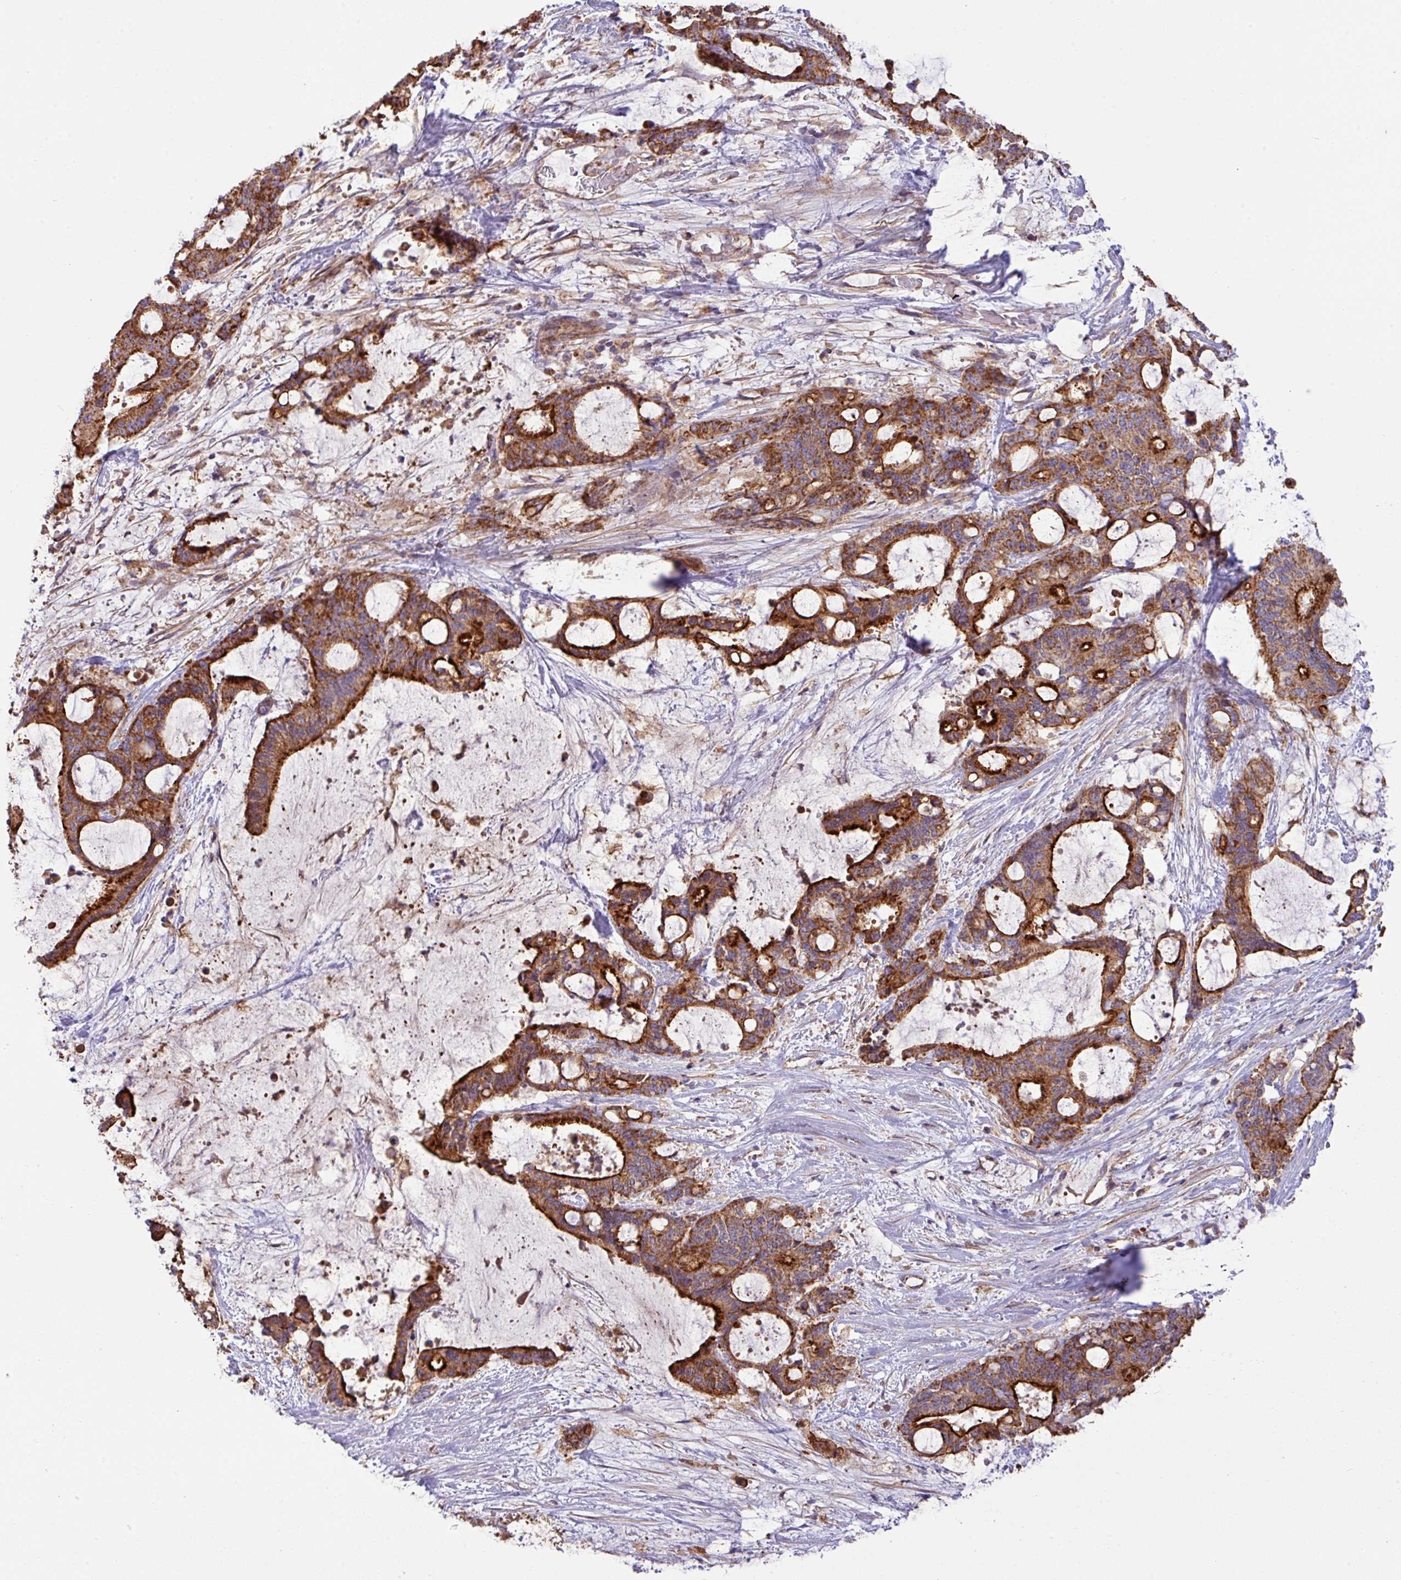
{"staining": {"intensity": "strong", "quantity": ">75%", "location": "cytoplasmic/membranous"}, "tissue": "liver cancer", "cell_type": "Tumor cells", "image_type": "cancer", "snomed": [{"axis": "morphology", "description": "Normal tissue, NOS"}, {"axis": "morphology", "description": "Cholangiocarcinoma"}, {"axis": "topography", "description": "Liver"}, {"axis": "topography", "description": "Peripheral nerve tissue"}], "caption": "Immunohistochemical staining of liver cholangiocarcinoma exhibits strong cytoplasmic/membranous protein expression in approximately >75% of tumor cells.", "gene": "LRRC53", "patient": {"sex": "female", "age": 73}}